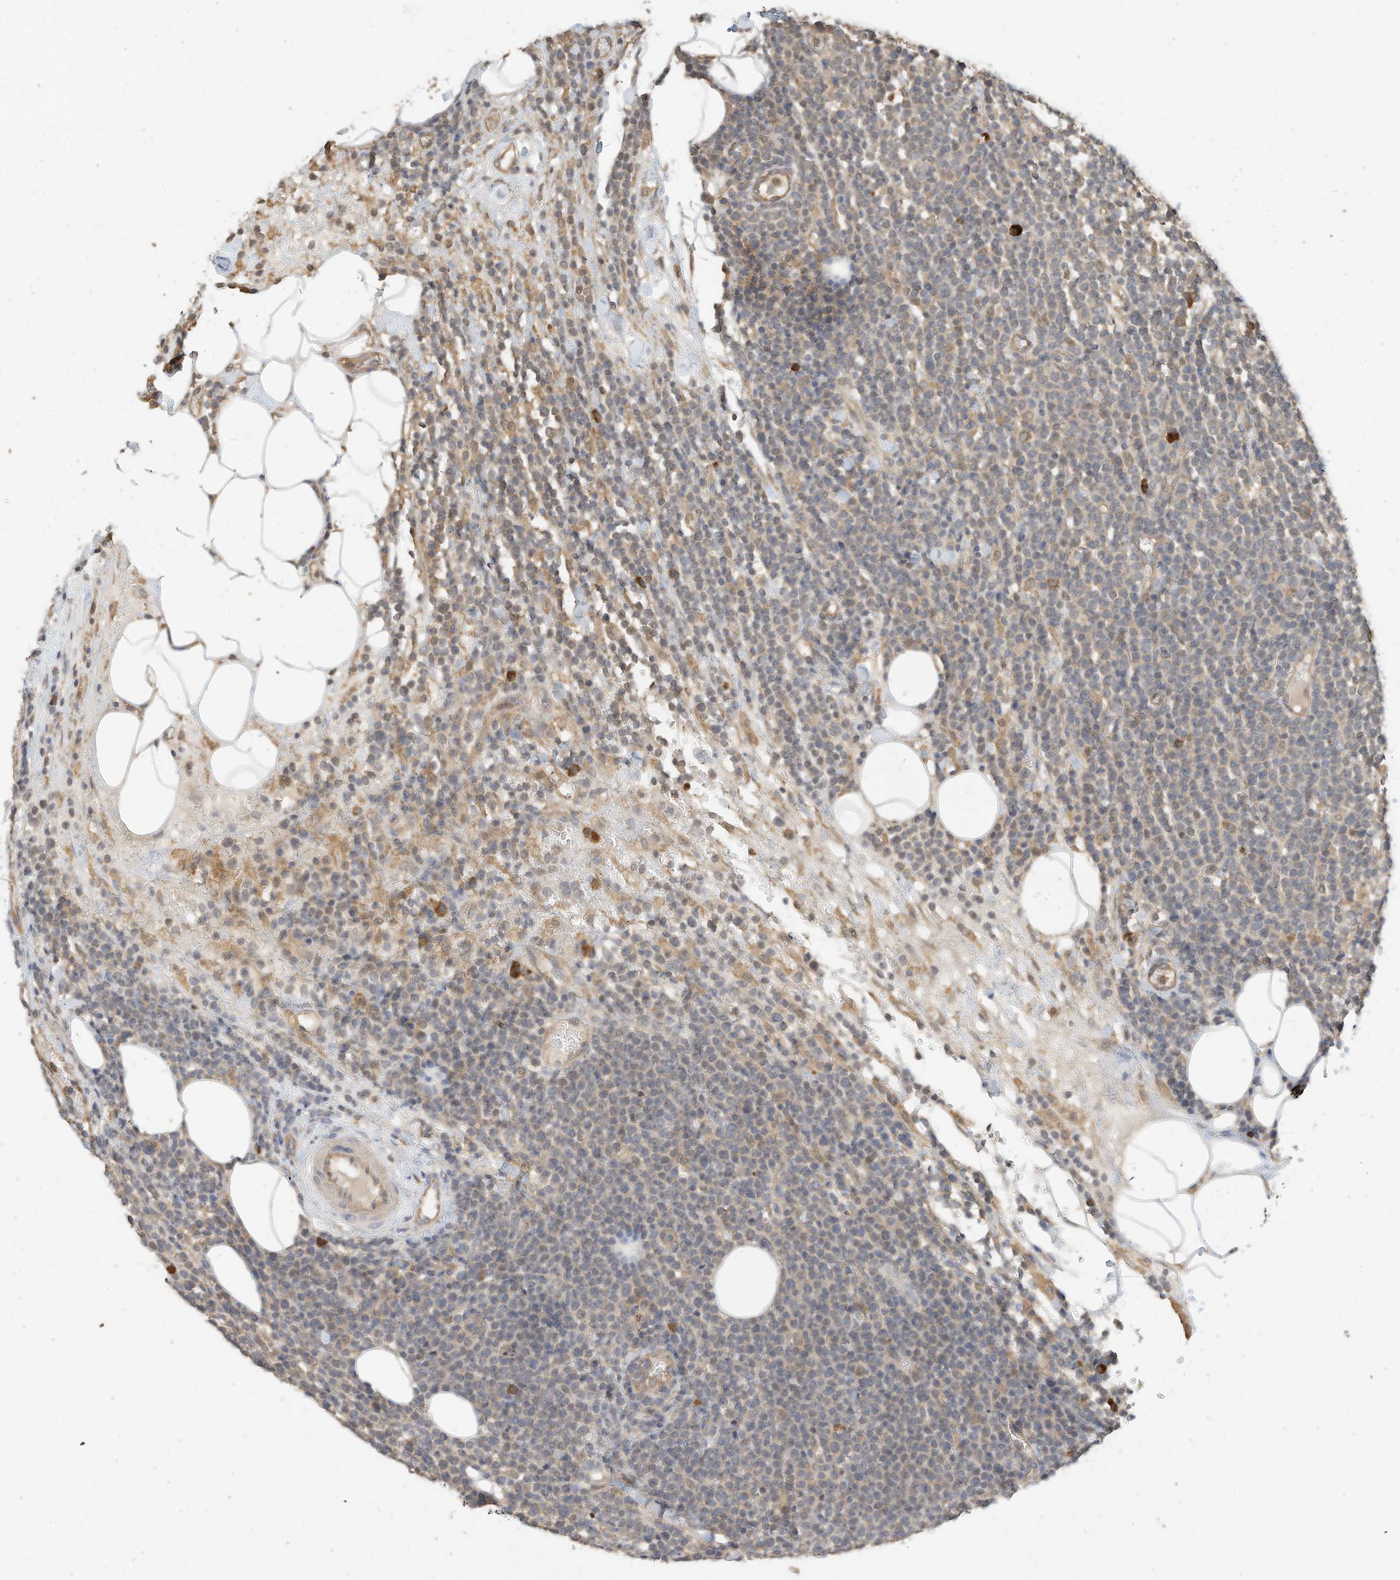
{"staining": {"intensity": "weak", "quantity": "25%-75%", "location": "cytoplasmic/membranous"}, "tissue": "lymphoma", "cell_type": "Tumor cells", "image_type": "cancer", "snomed": [{"axis": "morphology", "description": "Malignant lymphoma, non-Hodgkin's type, High grade"}, {"axis": "topography", "description": "Lymph node"}], "caption": "IHC (DAB (3,3'-diaminobenzidine)) staining of human malignant lymphoma, non-Hodgkin's type (high-grade) shows weak cytoplasmic/membranous protein positivity in approximately 25%-75% of tumor cells.", "gene": "OFD1", "patient": {"sex": "male", "age": 61}}